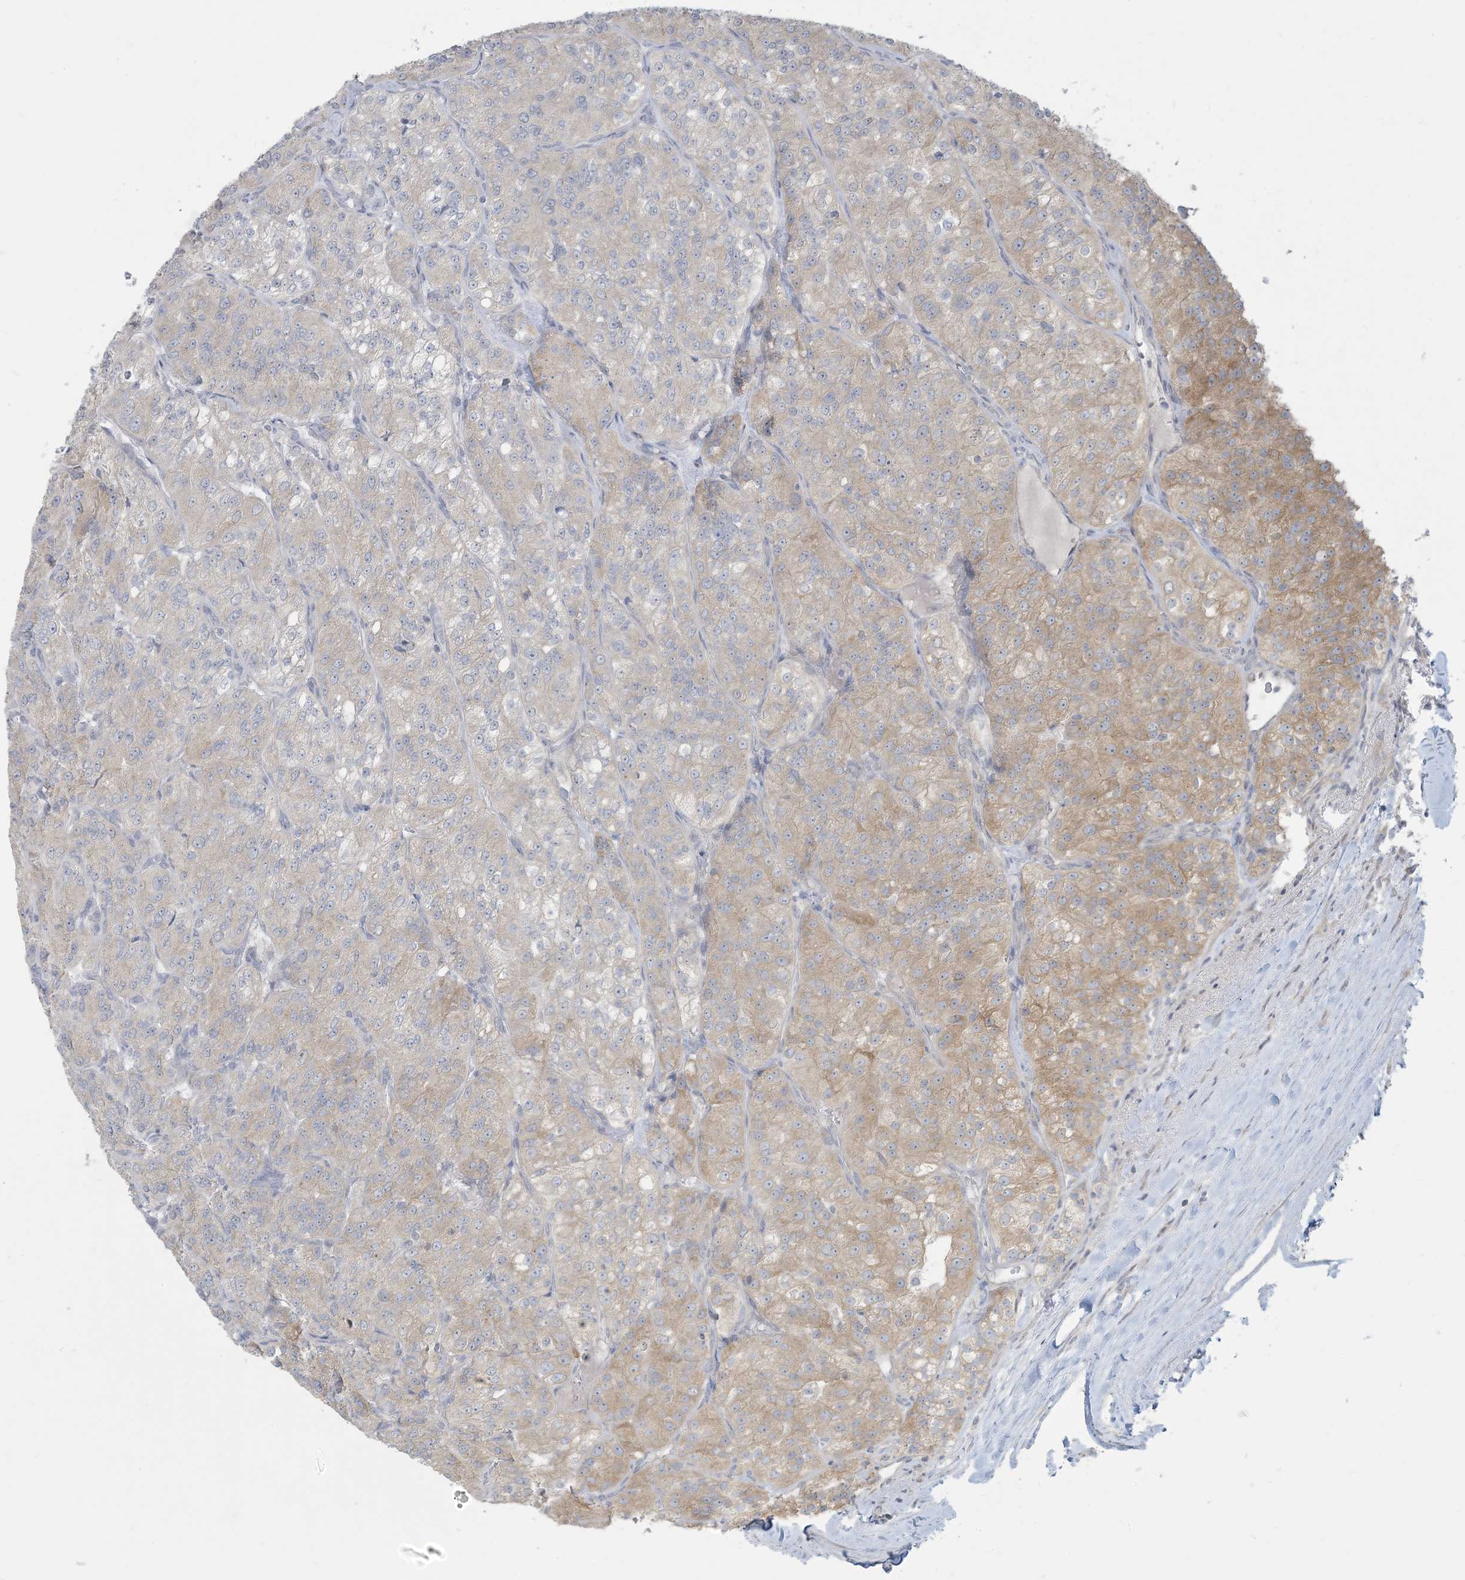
{"staining": {"intensity": "moderate", "quantity": "<25%", "location": "cytoplasmic/membranous"}, "tissue": "renal cancer", "cell_type": "Tumor cells", "image_type": "cancer", "snomed": [{"axis": "morphology", "description": "Adenocarcinoma, NOS"}, {"axis": "topography", "description": "Kidney"}], "caption": "The immunohistochemical stain highlights moderate cytoplasmic/membranous staining in tumor cells of adenocarcinoma (renal) tissue.", "gene": "KIF3A", "patient": {"sex": "female", "age": 63}}